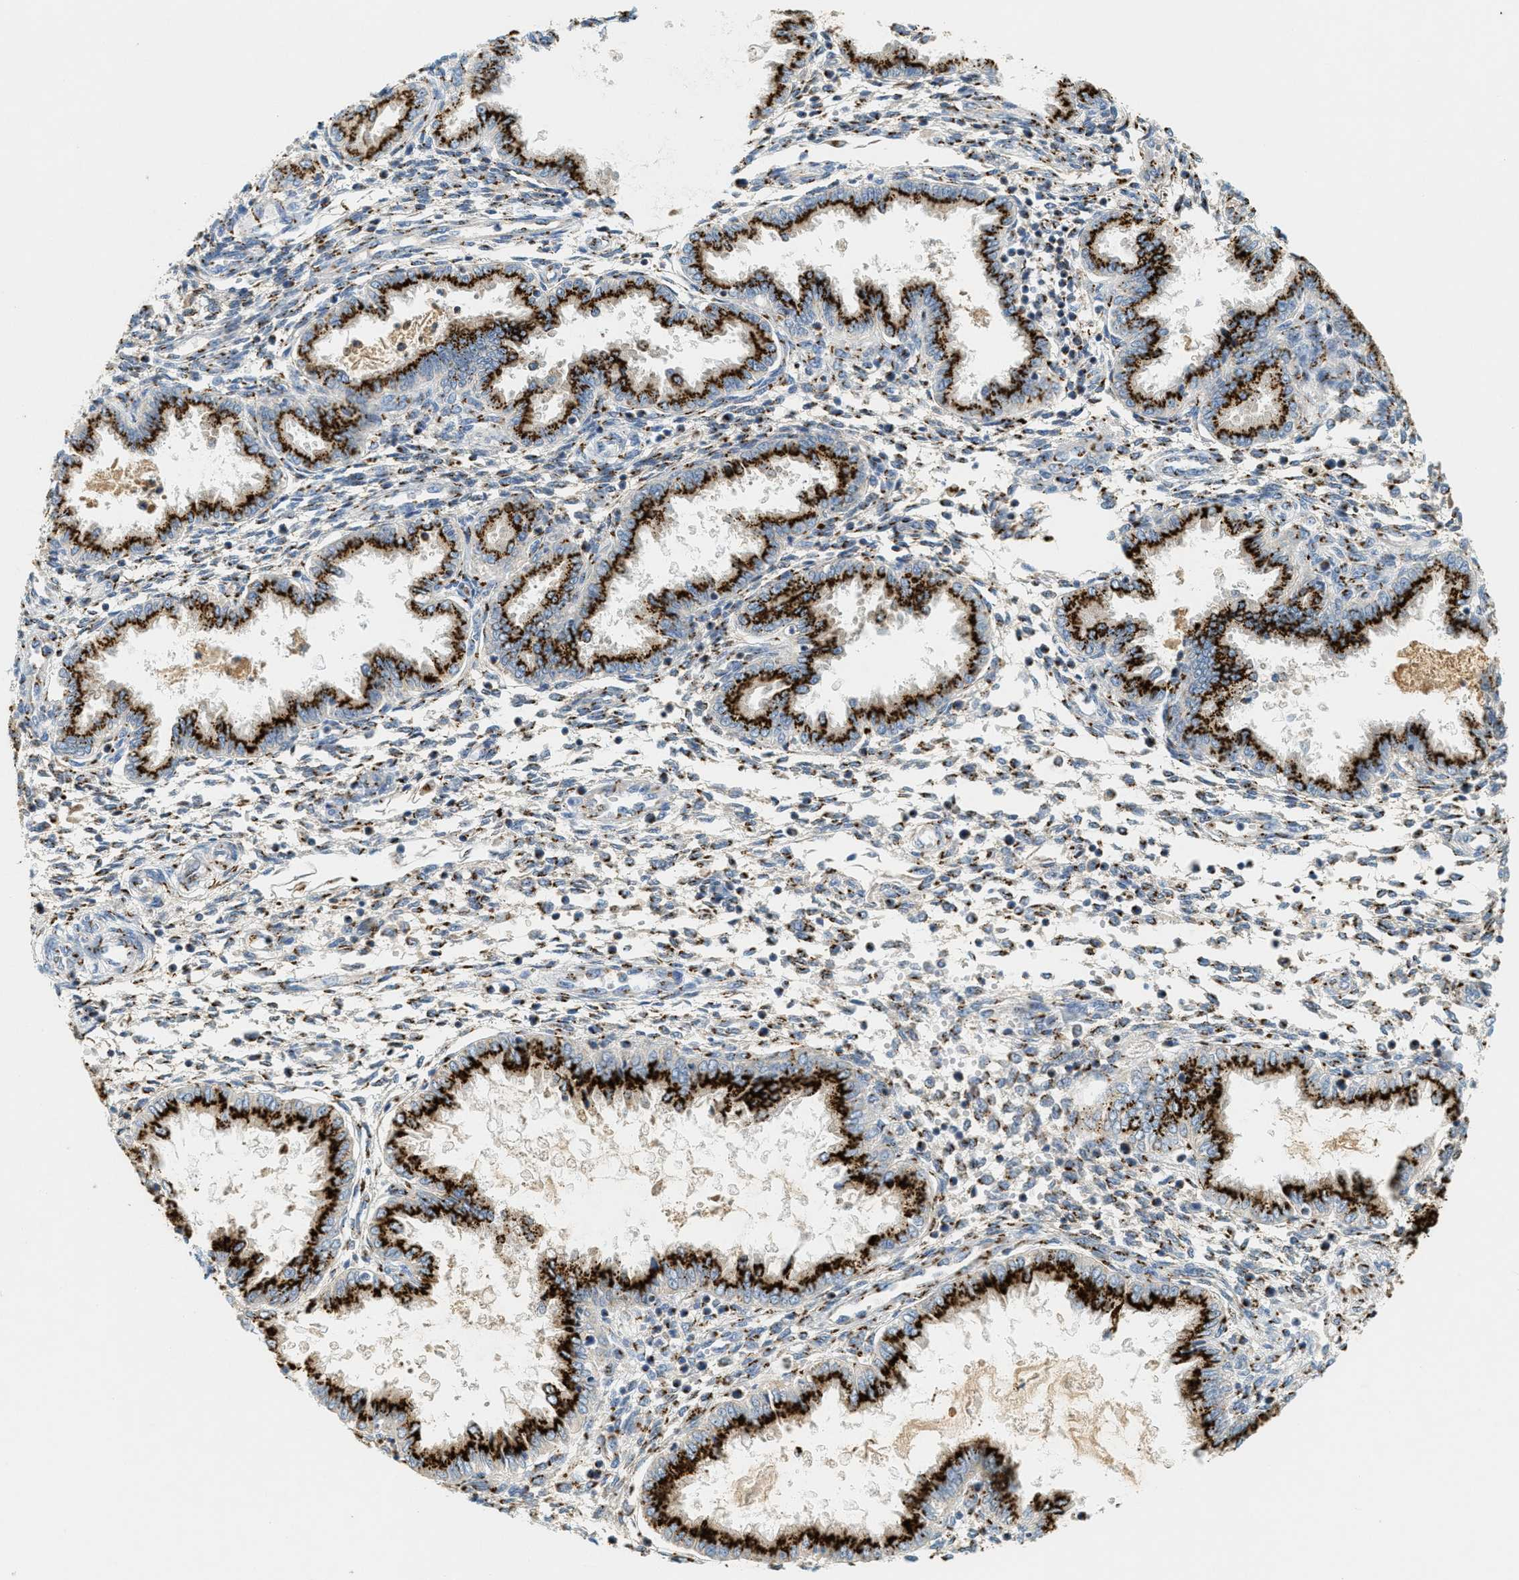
{"staining": {"intensity": "moderate", "quantity": "<25%", "location": "cytoplasmic/membranous"}, "tissue": "endometrium", "cell_type": "Cells in endometrial stroma", "image_type": "normal", "snomed": [{"axis": "morphology", "description": "Normal tissue, NOS"}, {"axis": "topography", "description": "Endometrium"}], "caption": "Protein analysis of normal endometrium demonstrates moderate cytoplasmic/membranous staining in about <25% of cells in endometrial stroma. Using DAB (brown) and hematoxylin (blue) stains, captured at high magnification using brightfield microscopy.", "gene": "ENTPD4", "patient": {"sex": "female", "age": 33}}